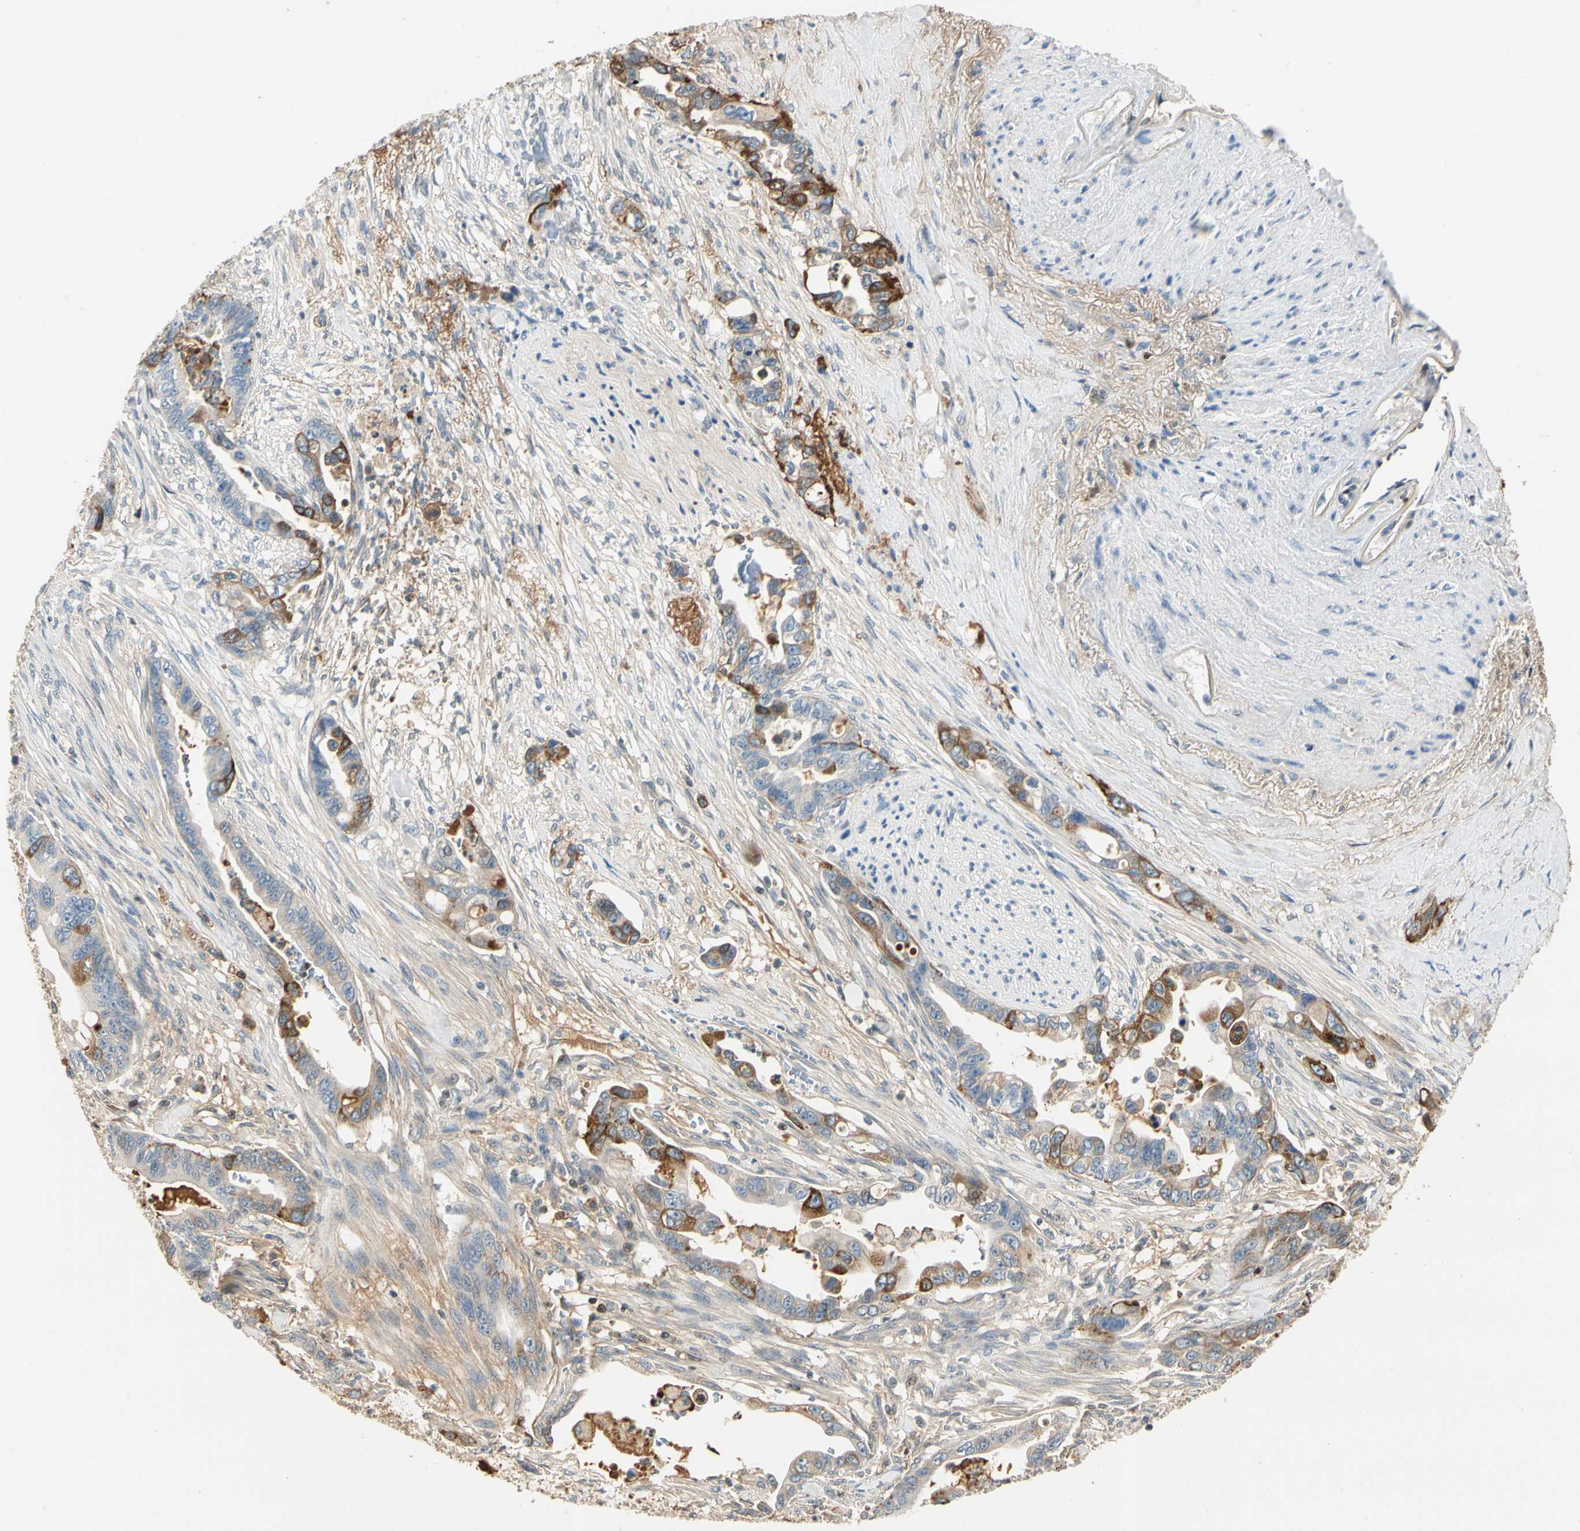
{"staining": {"intensity": "moderate", "quantity": ">75%", "location": "cytoplasmic/membranous"}, "tissue": "pancreatic cancer", "cell_type": "Tumor cells", "image_type": "cancer", "snomed": [{"axis": "morphology", "description": "Adenocarcinoma, NOS"}, {"axis": "topography", "description": "Pancreas"}], "caption": "Immunohistochemistry of pancreatic cancer exhibits medium levels of moderate cytoplasmic/membranous staining in approximately >75% of tumor cells. (Stains: DAB in brown, nuclei in blue, Microscopy: brightfield microscopy at high magnification).", "gene": "LAMB3", "patient": {"sex": "male", "age": 70}}